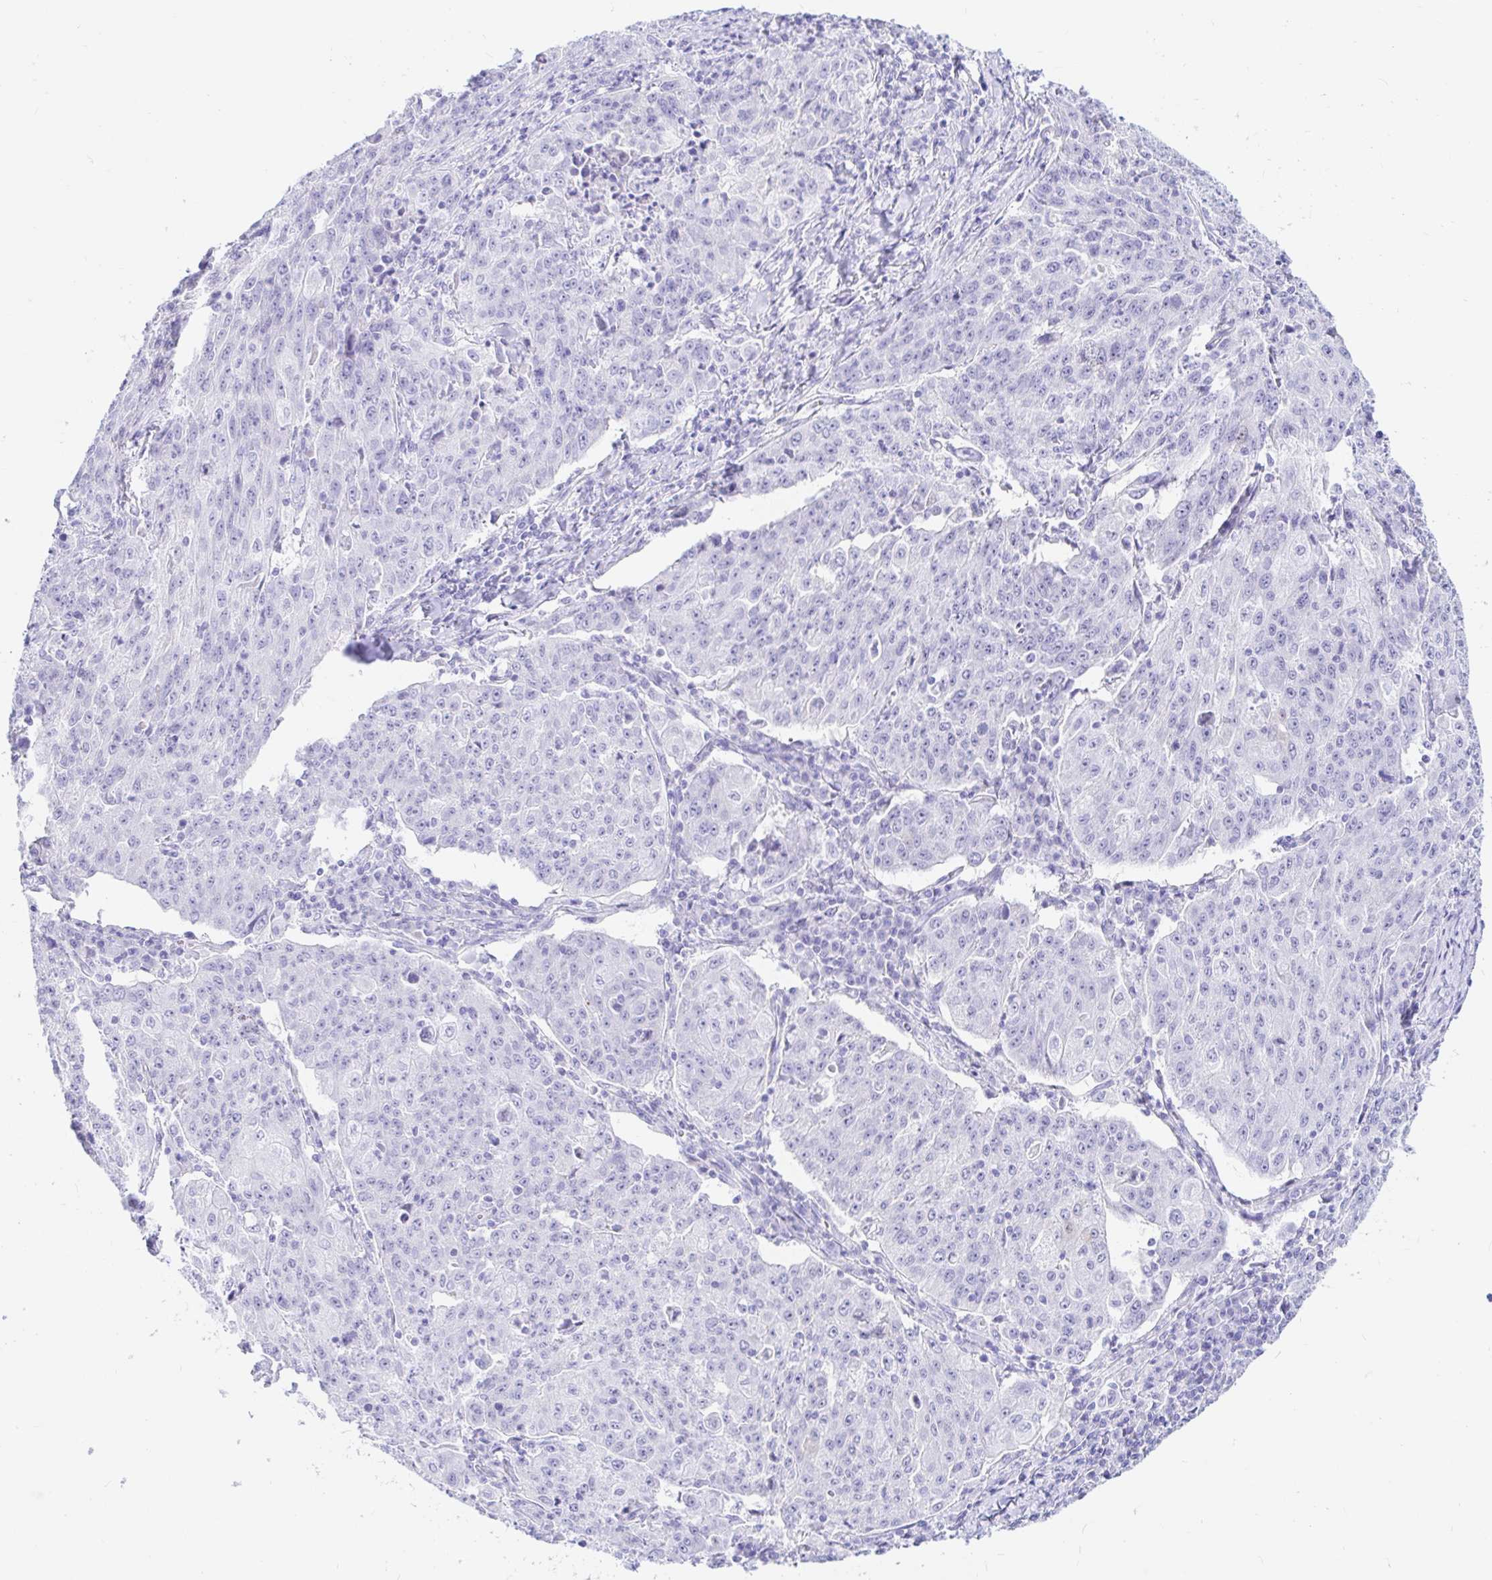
{"staining": {"intensity": "negative", "quantity": "none", "location": "none"}, "tissue": "lung cancer", "cell_type": "Tumor cells", "image_type": "cancer", "snomed": [{"axis": "morphology", "description": "Squamous cell carcinoma, NOS"}, {"axis": "morphology", "description": "Squamous cell carcinoma, metastatic, NOS"}, {"axis": "topography", "description": "Bronchus"}, {"axis": "topography", "description": "Lung"}], "caption": "High magnification brightfield microscopy of lung cancer (metastatic squamous cell carcinoma) stained with DAB (brown) and counterstained with hematoxylin (blue): tumor cells show no significant staining.", "gene": "PPP1R1B", "patient": {"sex": "male", "age": 62}}